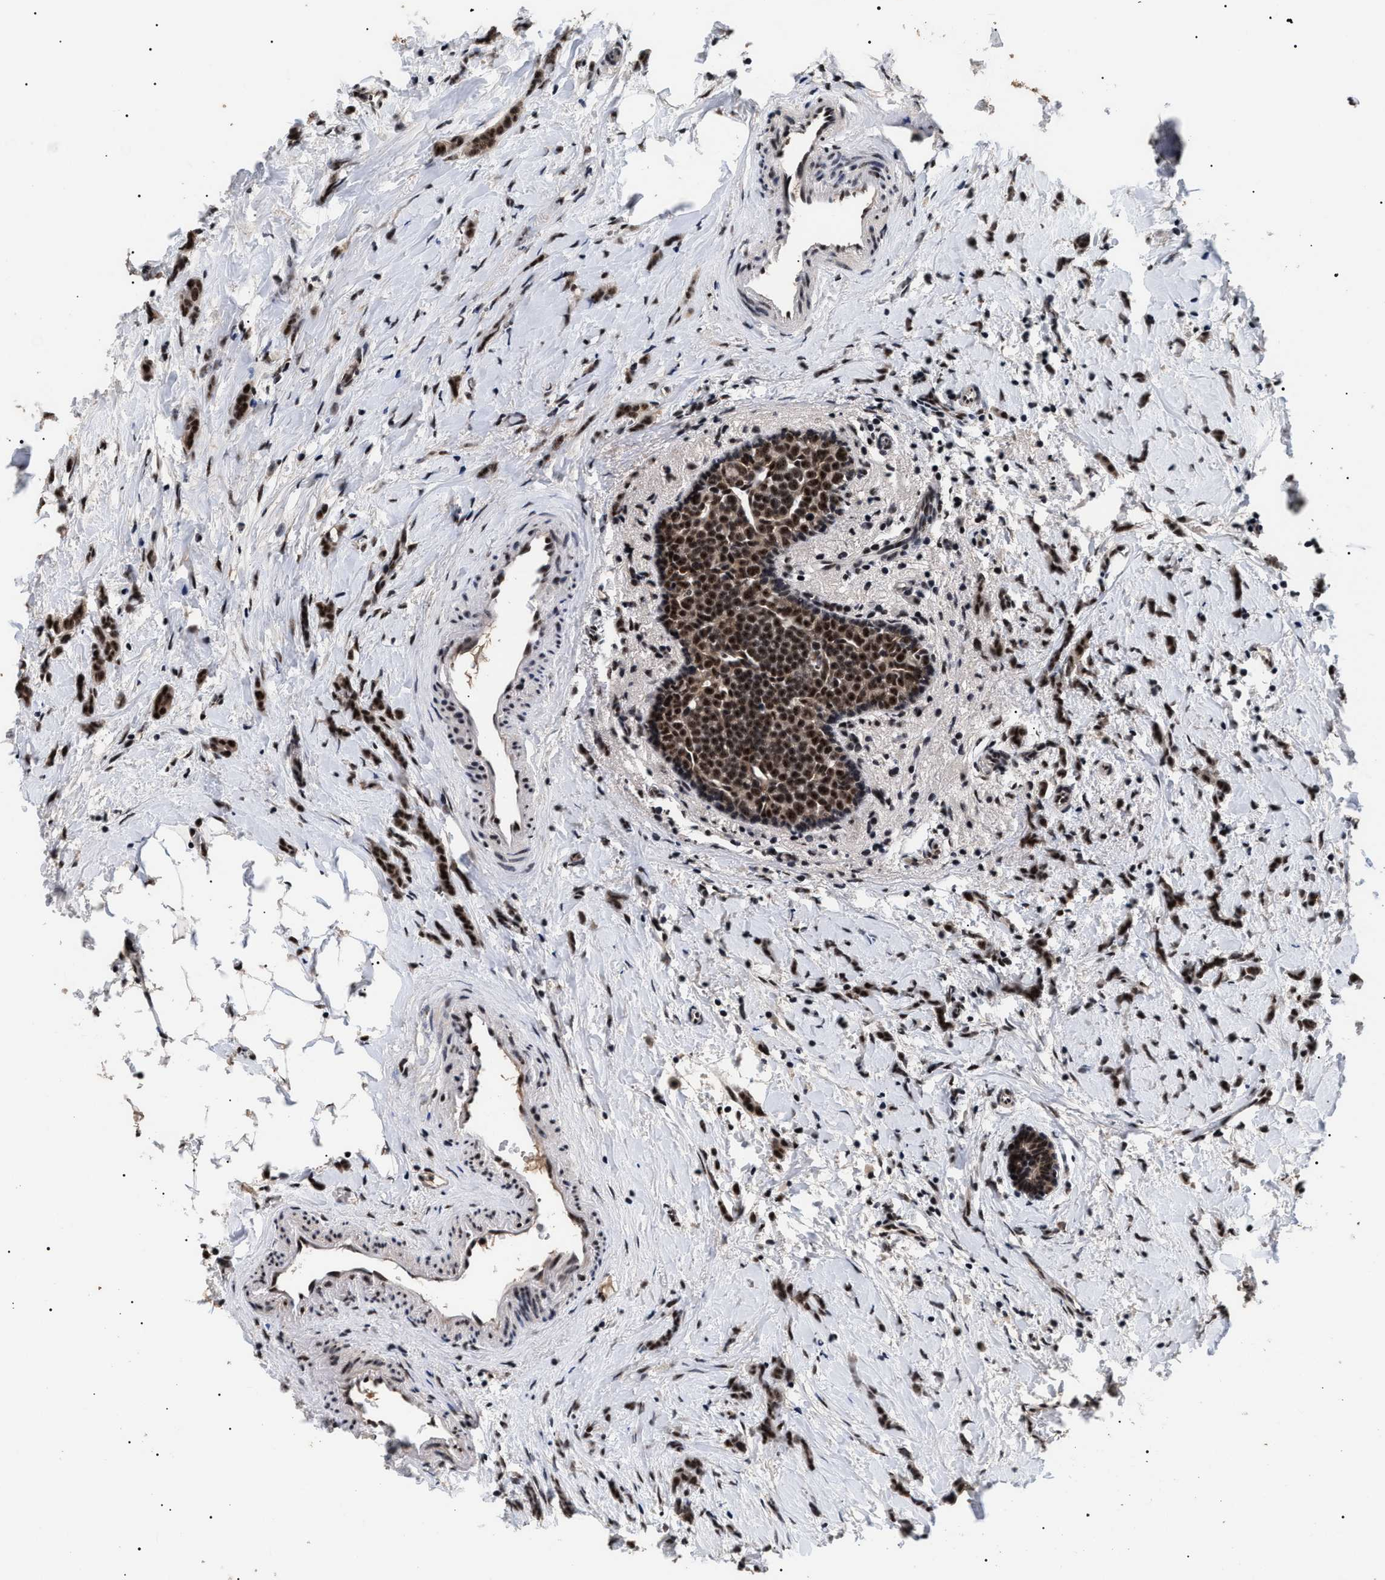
{"staining": {"intensity": "strong", "quantity": ">75%", "location": "nuclear"}, "tissue": "breast cancer", "cell_type": "Tumor cells", "image_type": "cancer", "snomed": [{"axis": "morphology", "description": "Lobular carcinoma, in situ"}, {"axis": "morphology", "description": "Lobular carcinoma"}, {"axis": "topography", "description": "Breast"}], "caption": "An IHC photomicrograph of tumor tissue is shown. Protein staining in brown labels strong nuclear positivity in breast cancer (lobular carcinoma) within tumor cells.", "gene": "CAAP1", "patient": {"sex": "female", "age": 41}}